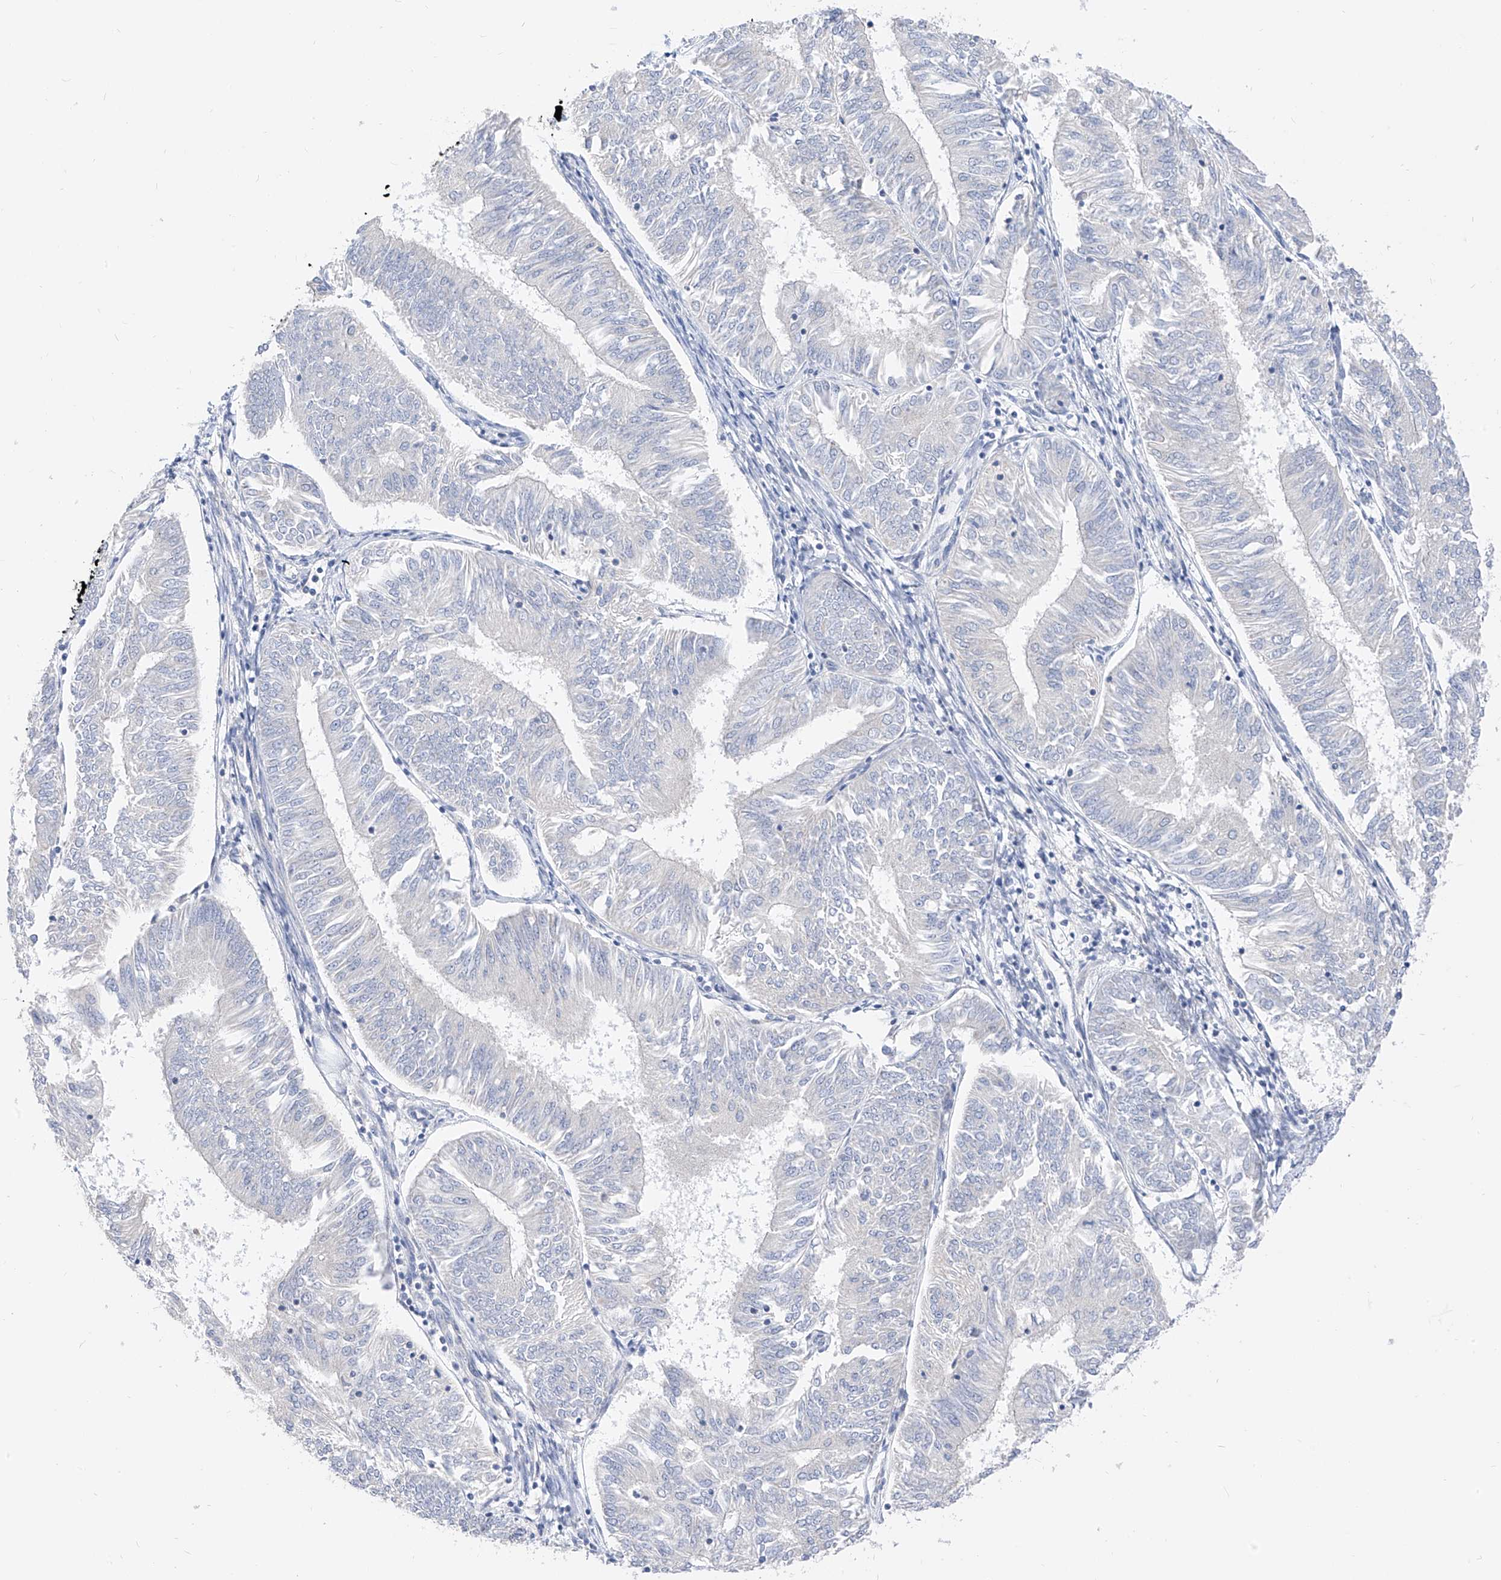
{"staining": {"intensity": "negative", "quantity": "none", "location": "none"}, "tissue": "endometrial cancer", "cell_type": "Tumor cells", "image_type": "cancer", "snomed": [{"axis": "morphology", "description": "Adenocarcinoma, NOS"}, {"axis": "topography", "description": "Endometrium"}], "caption": "Immunohistochemical staining of adenocarcinoma (endometrial) reveals no significant expression in tumor cells.", "gene": "ZZEF1", "patient": {"sex": "female", "age": 58}}